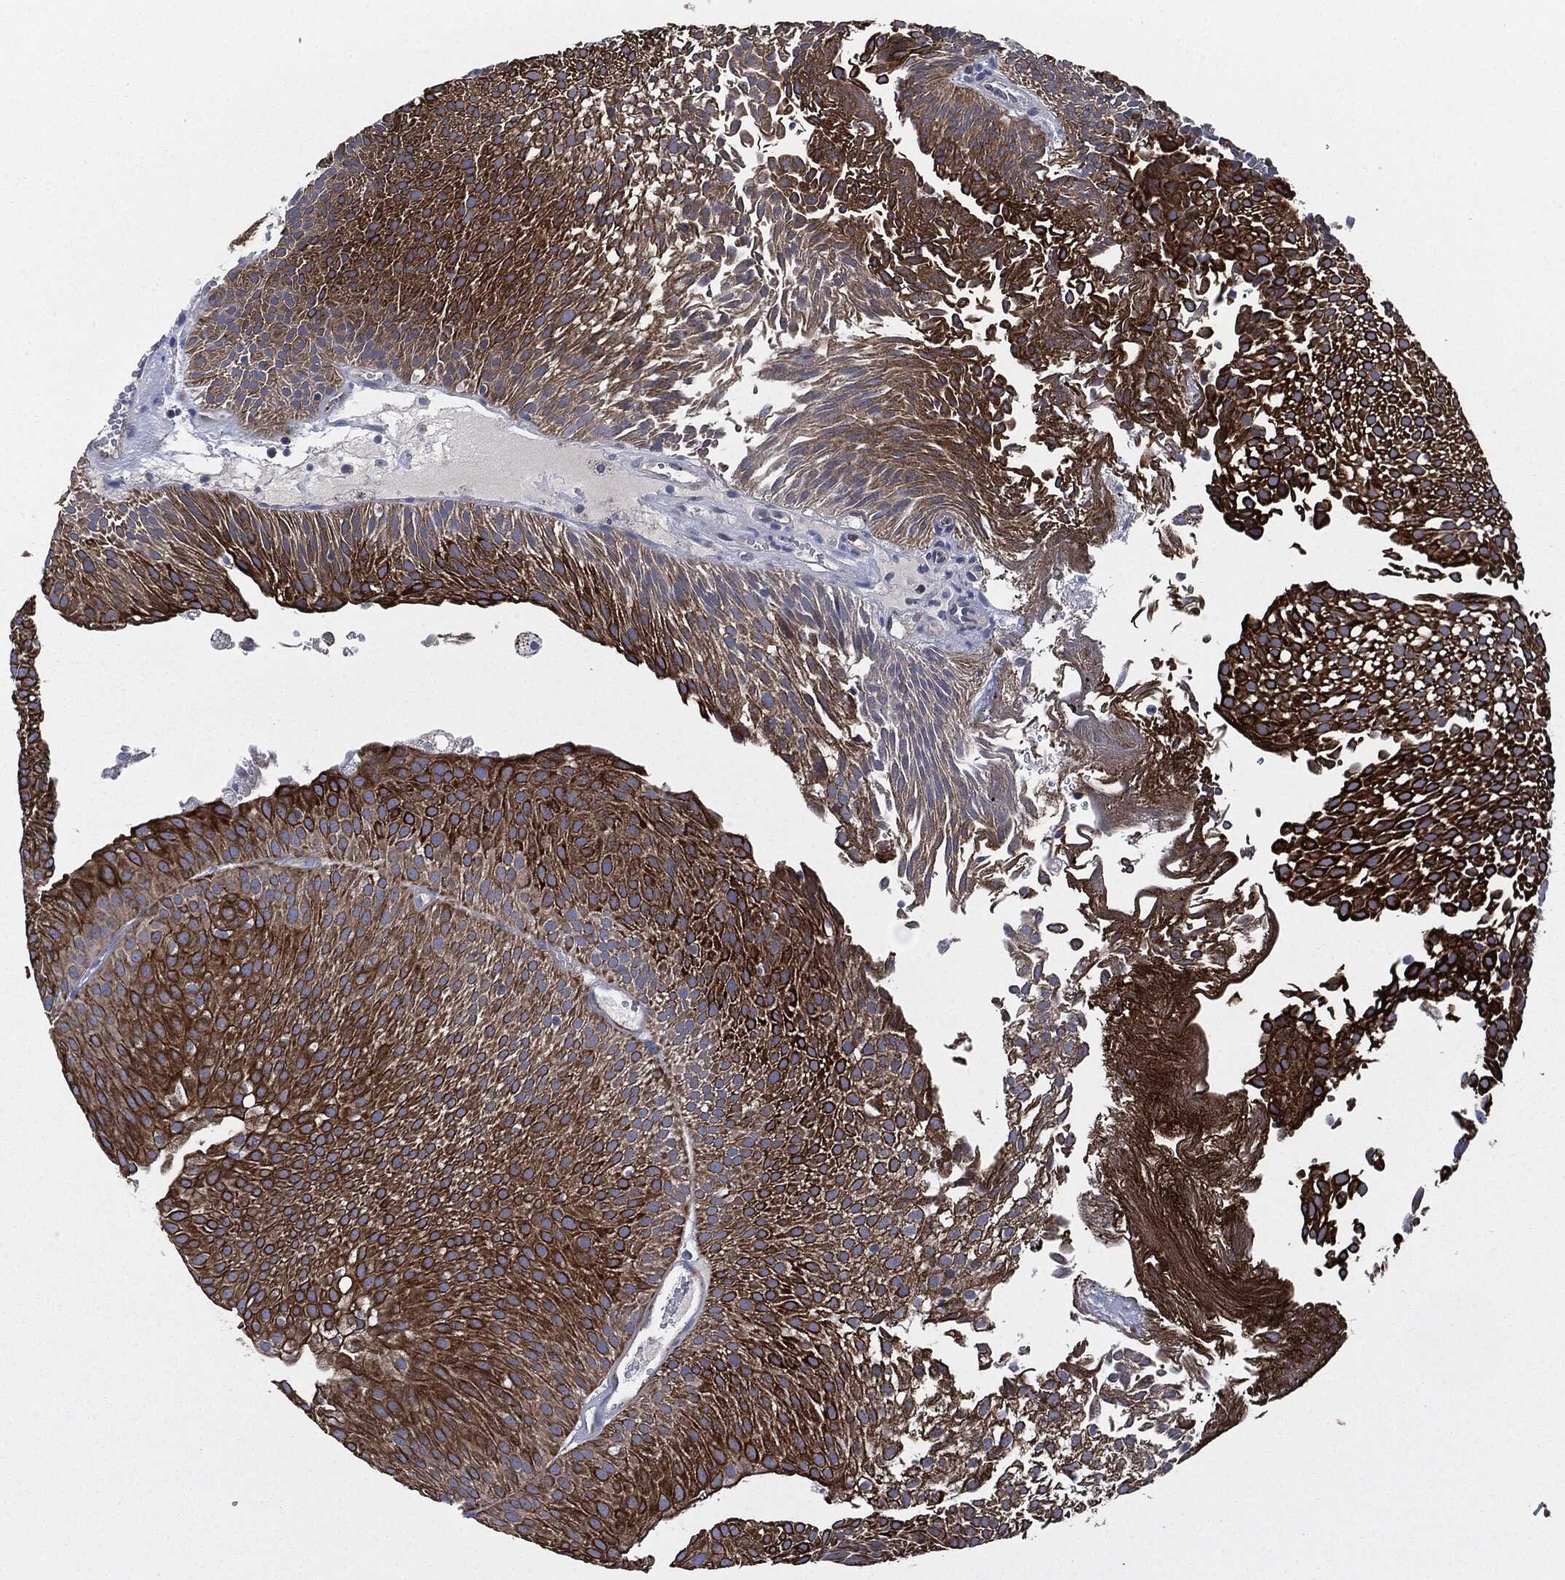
{"staining": {"intensity": "strong", "quantity": ">75%", "location": "cytoplasmic/membranous"}, "tissue": "urothelial cancer", "cell_type": "Tumor cells", "image_type": "cancer", "snomed": [{"axis": "morphology", "description": "Urothelial carcinoma, Low grade"}, {"axis": "topography", "description": "Urinary bladder"}], "caption": "Brown immunohistochemical staining in human urothelial cancer shows strong cytoplasmic/membranous positivity in about >75% of tumor cells.", "gene": "SHROOM2", "patient": {"sex": "male", "age": 65}}